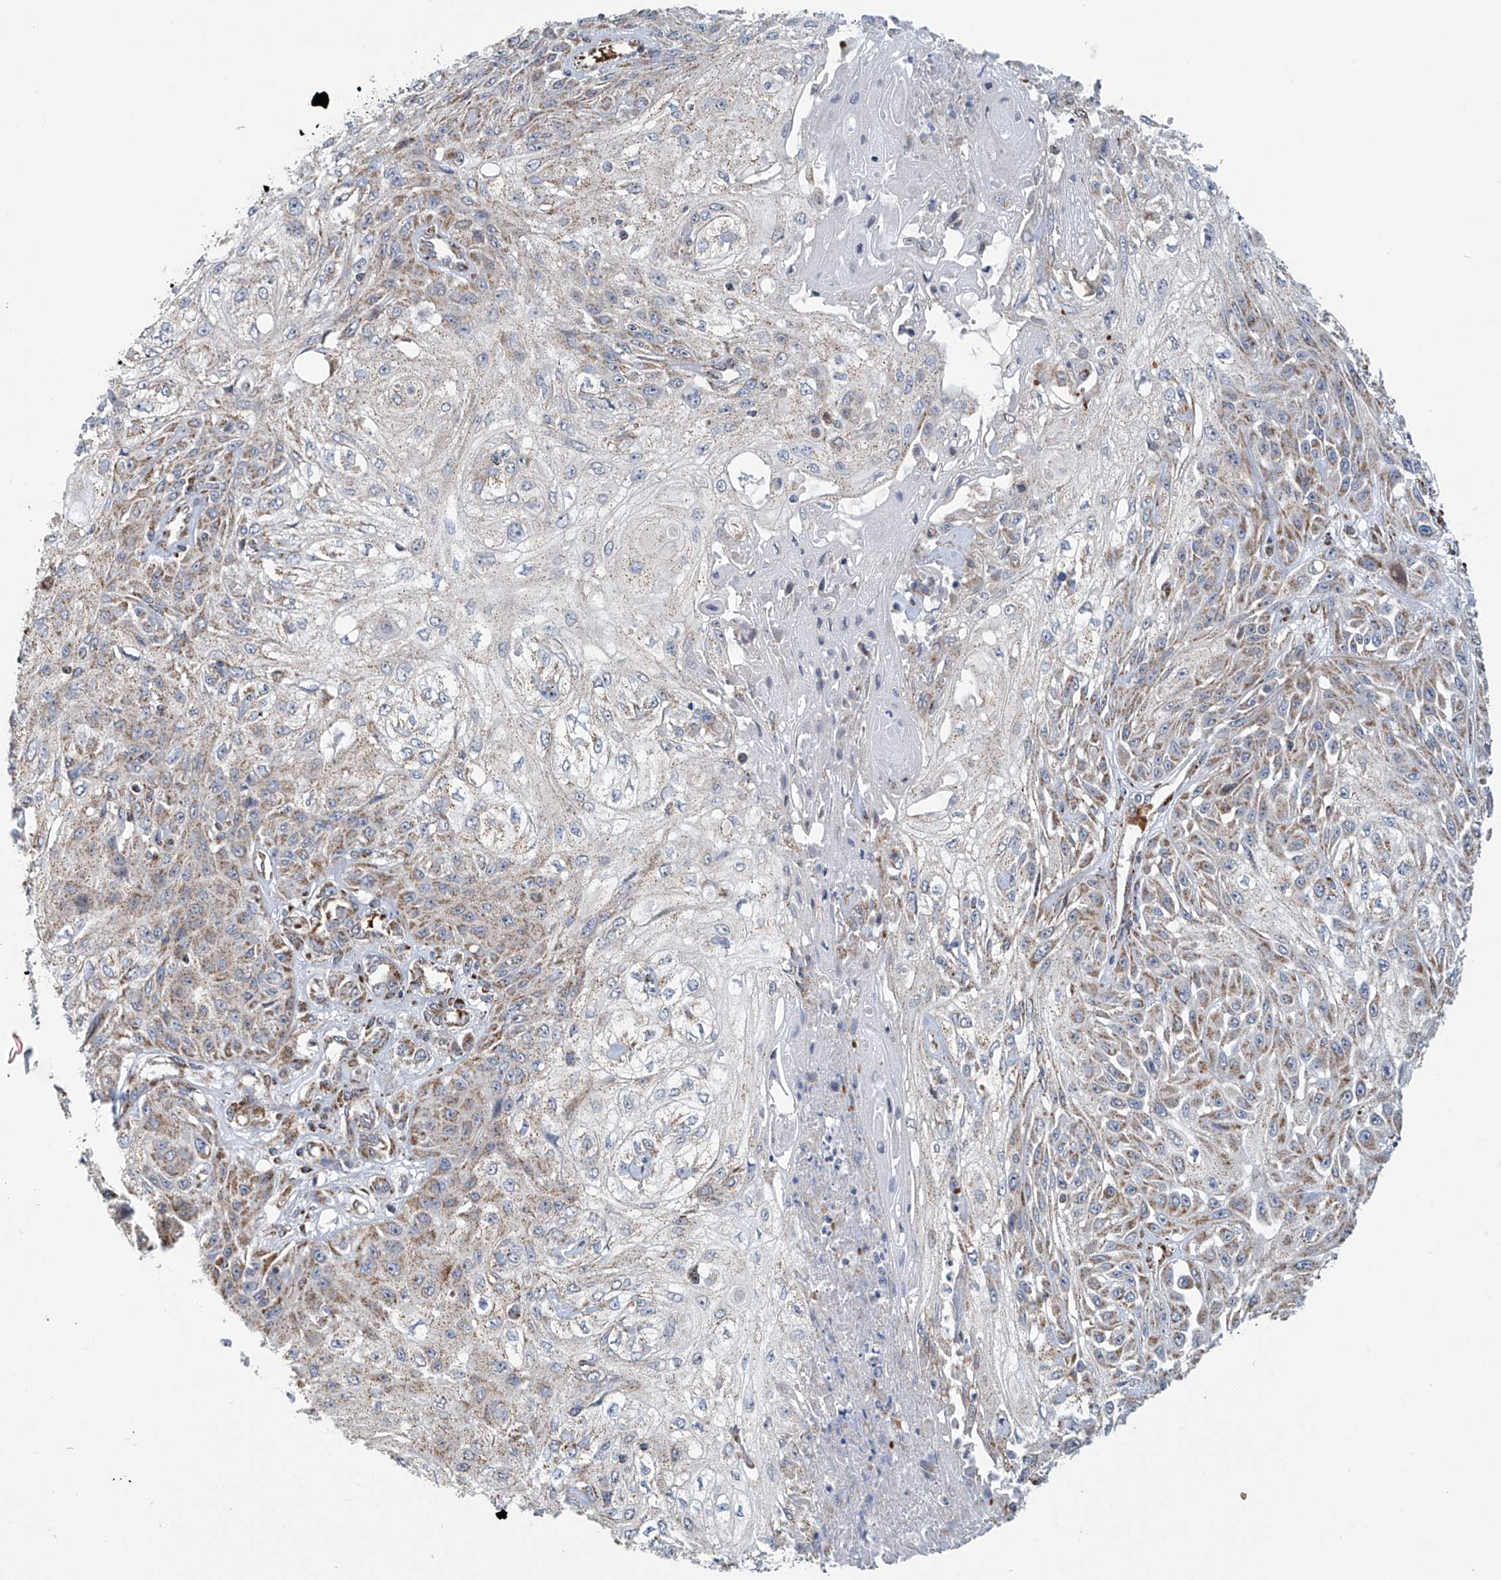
{"staining": {"intensity": "weak", "quantity": ">75%", "location": "cytoplasmic/membranous"}, "tissue": "skin cancer", "cell_type": "Tumor cells", "image_type": "cancer", "snomed": [{"axis": "morphology", "description": "Squamous cell carcinoma, NOS"}, {"axis": "morphology", "description": "Squamous cell carcinoma, metastatic, NOS"}, {"axis": "topography", "description": "Skin"}, {"axis": "topography", "description": "Lymph node"}], "caption": "High-magnification brightfield microscopy of skin squamous cell carcinoma stained with DAB (3,3'-diaminobenzidine) (brown) and counterstained with hematoxylin (blue). tumor cells exhibit weak cytoplasmic/membranous staining is appreciated in approximately>75% of cells.", "gene": "COMMD1", "patient": {"sex": "male", "age": 75}}